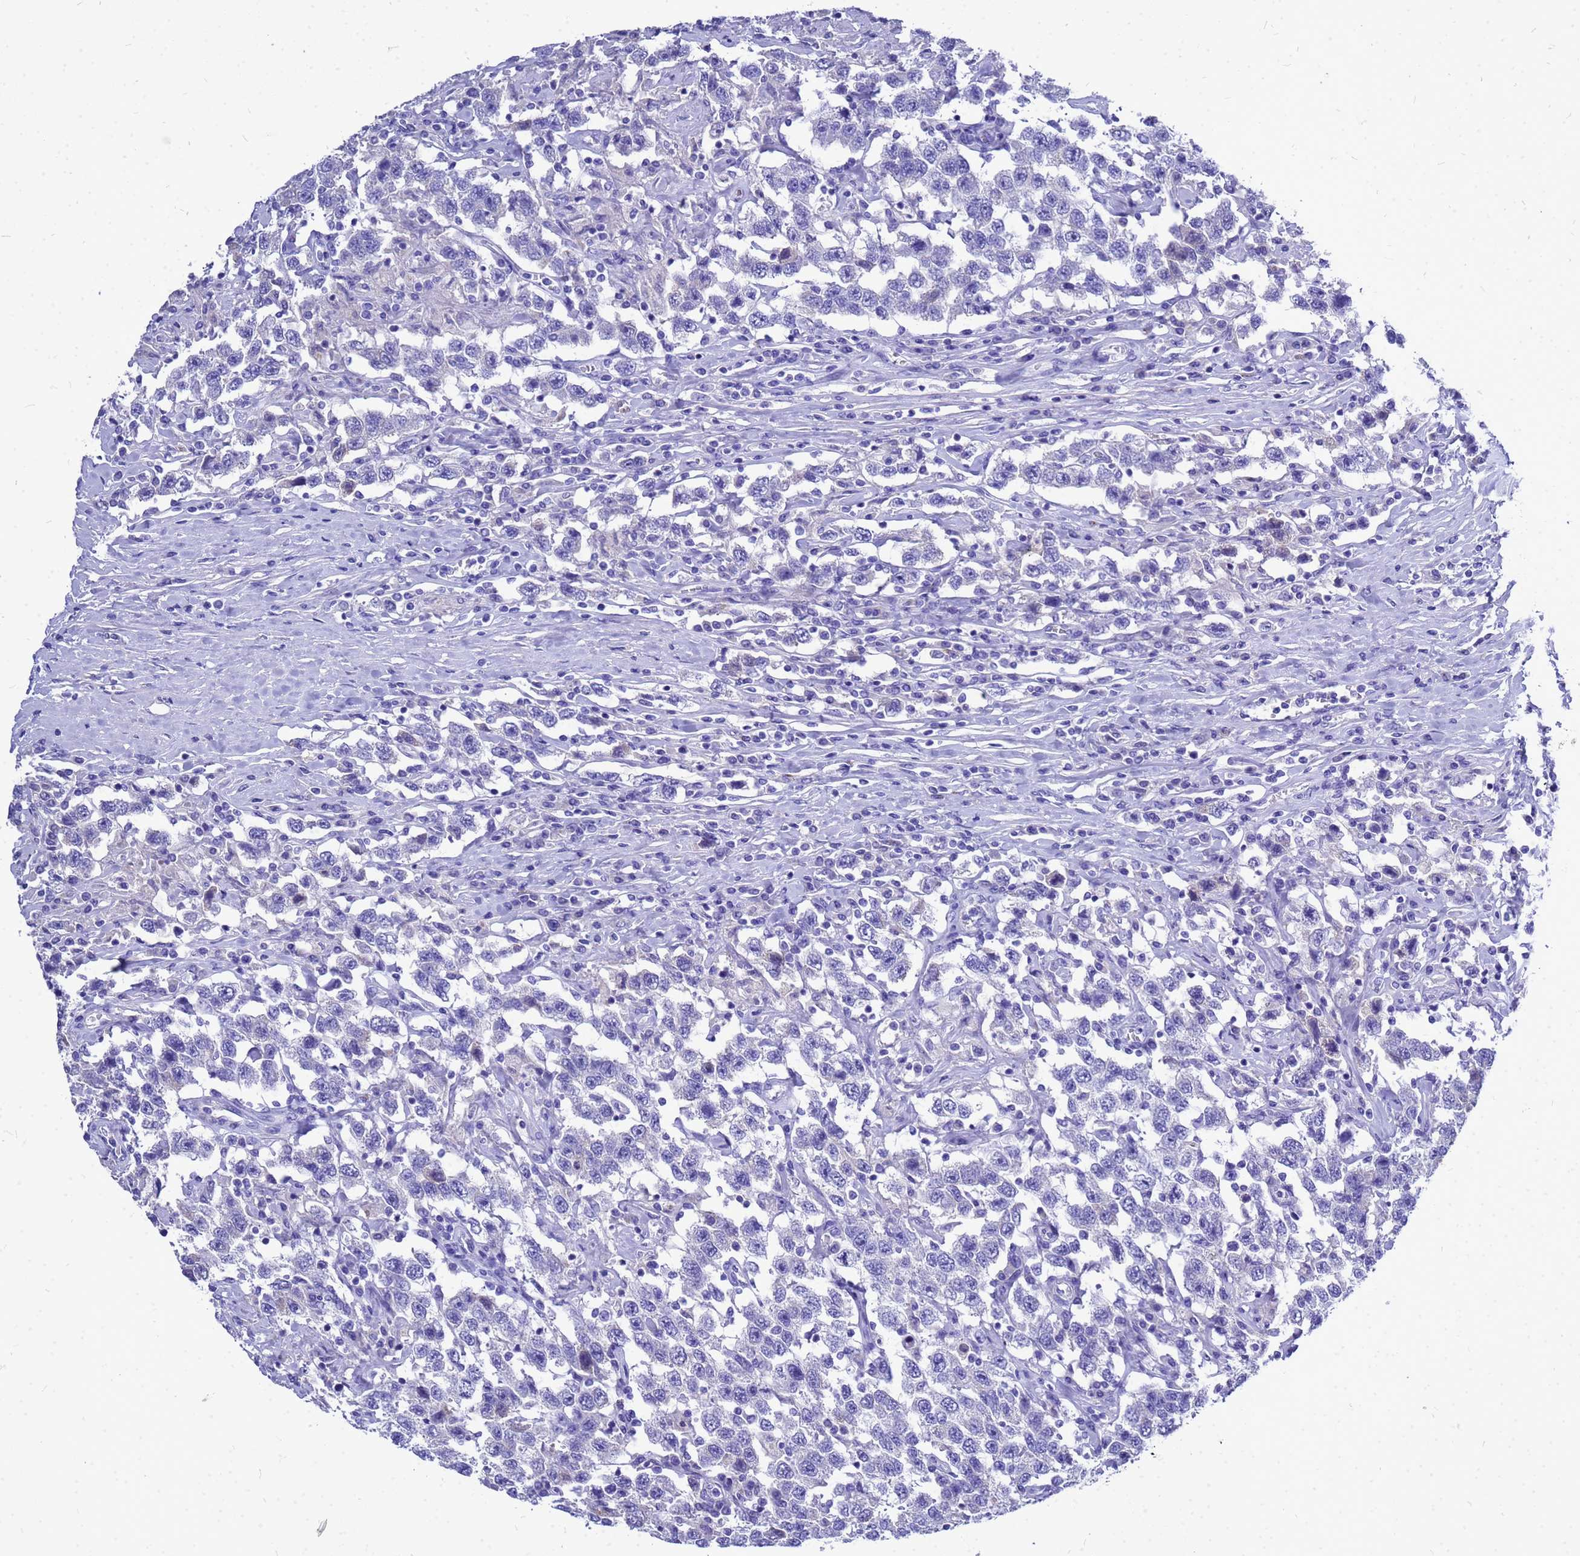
{"staining": {"intensity": "negative", "quantity": "none", "location": "none"}, "tissue": "testis cancer", "cell_type": "Tumor cells", "image_type": "cancer", "snomed": [{"axis": "morphology", "description": "Seminoma, NOS"}, {"axis": "topography", "description": "Testis"}], "caption": "Testis cancer (seminoma) was stained to show a protein in brown. There is no significant positivity in tumor cells.", "gene": "OR52E2", "patient": {"sex": "male", "age": 41}}